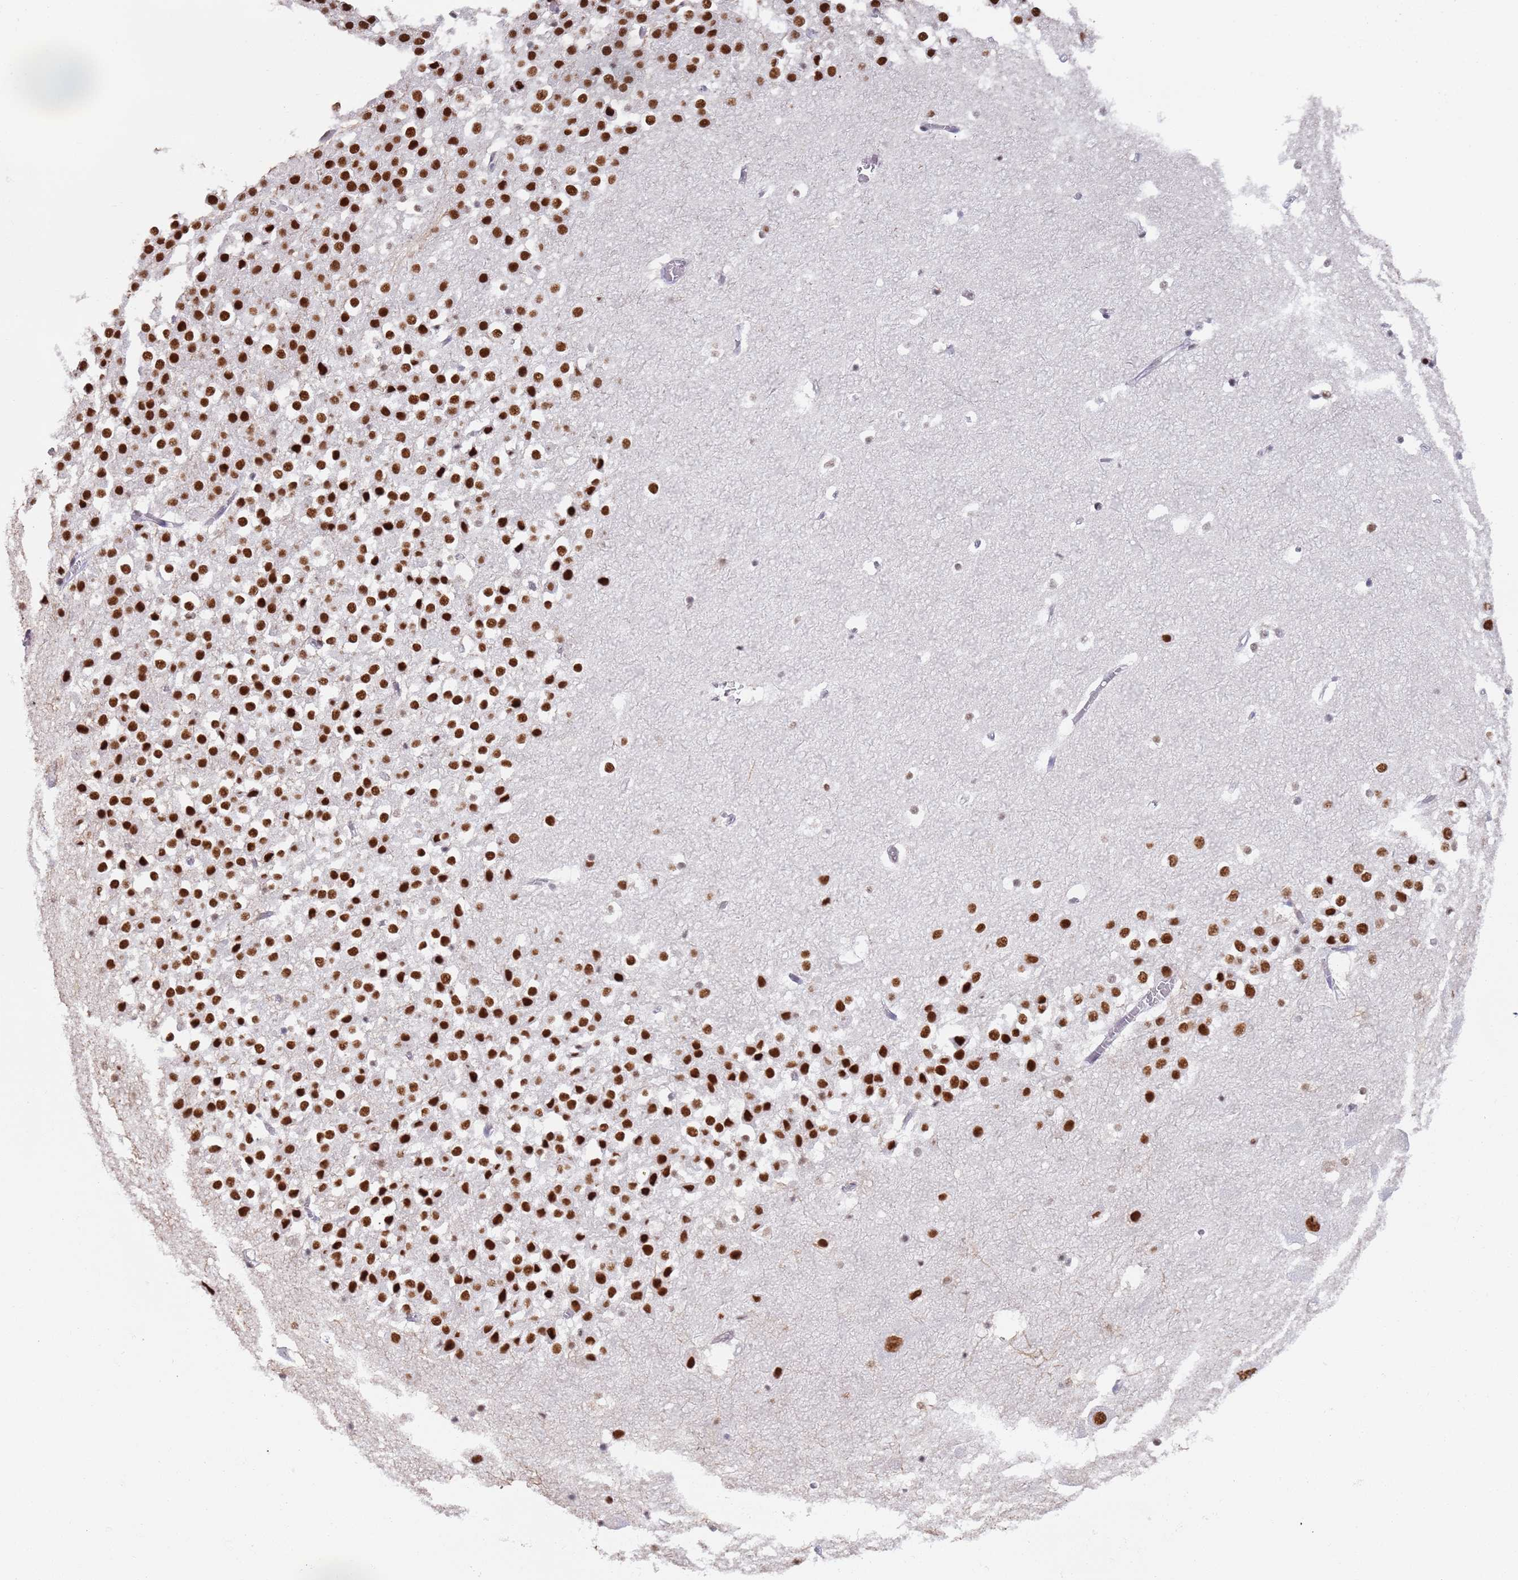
{"staining": {"intensity": "moderate", "quantity": "<25%", "location": "nuclear"}, "tissue": "hippocampus", "cell_type": "Glial cells", "image_type": "normal", "snomed": [{"axis": "morphology", "description": "Normal tissue, NOS"}, {"axis": "topography", "description": "Hippocampus"}], "caption": "Immunohistochemical staining of normal hippocampus reveals moderate nuclear protein positivity in approximately <25% of glial cells. Nuclei are stained in blue.", "gene": "AKAP8L", "patient": {"sex": "female", "age": 52}}